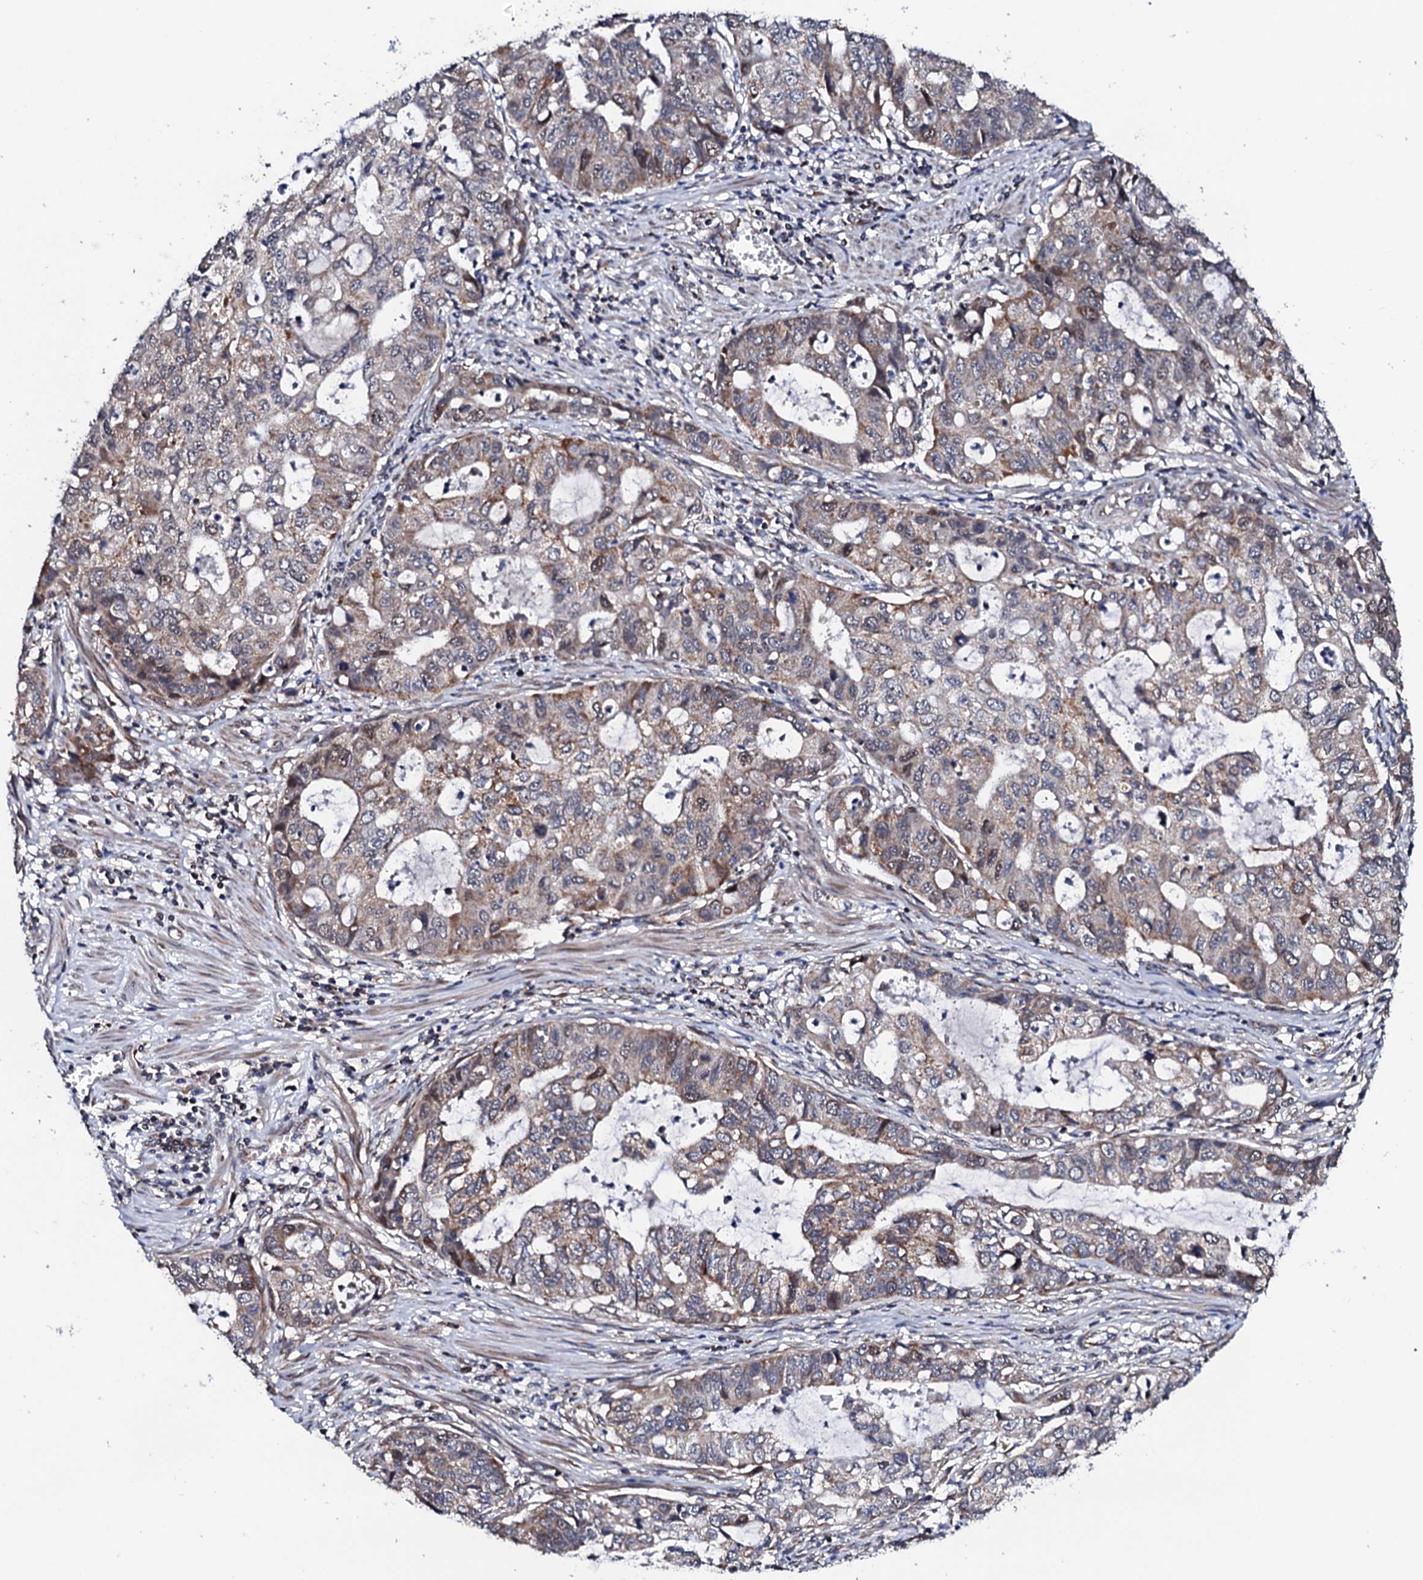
{"staining": {"intensity": "moderate", "quantity": "<25%", "location": "cytoplasmic/membranous"}, "tissue": "stomach cancer", "cell_type": "Tumor cells", "image_type": "cancer", "snomed": [{"axis": "morphology", "description": "Adenocarcinoma, NOS"}, {"axis": "topography", "description": "Stomach, upper"}], "caption": "High-power microscopy captured an immunohistochemistry (IHC) micrograph of stomach cancer, revealing moderate cytoplasmic/membranous expression in approximately <25% of tumor cells. (Brightfield microscopy of DAB IHC at high magnification).", "gene": "MTIF3", "patient": {"sex": "female", "age": 52}}